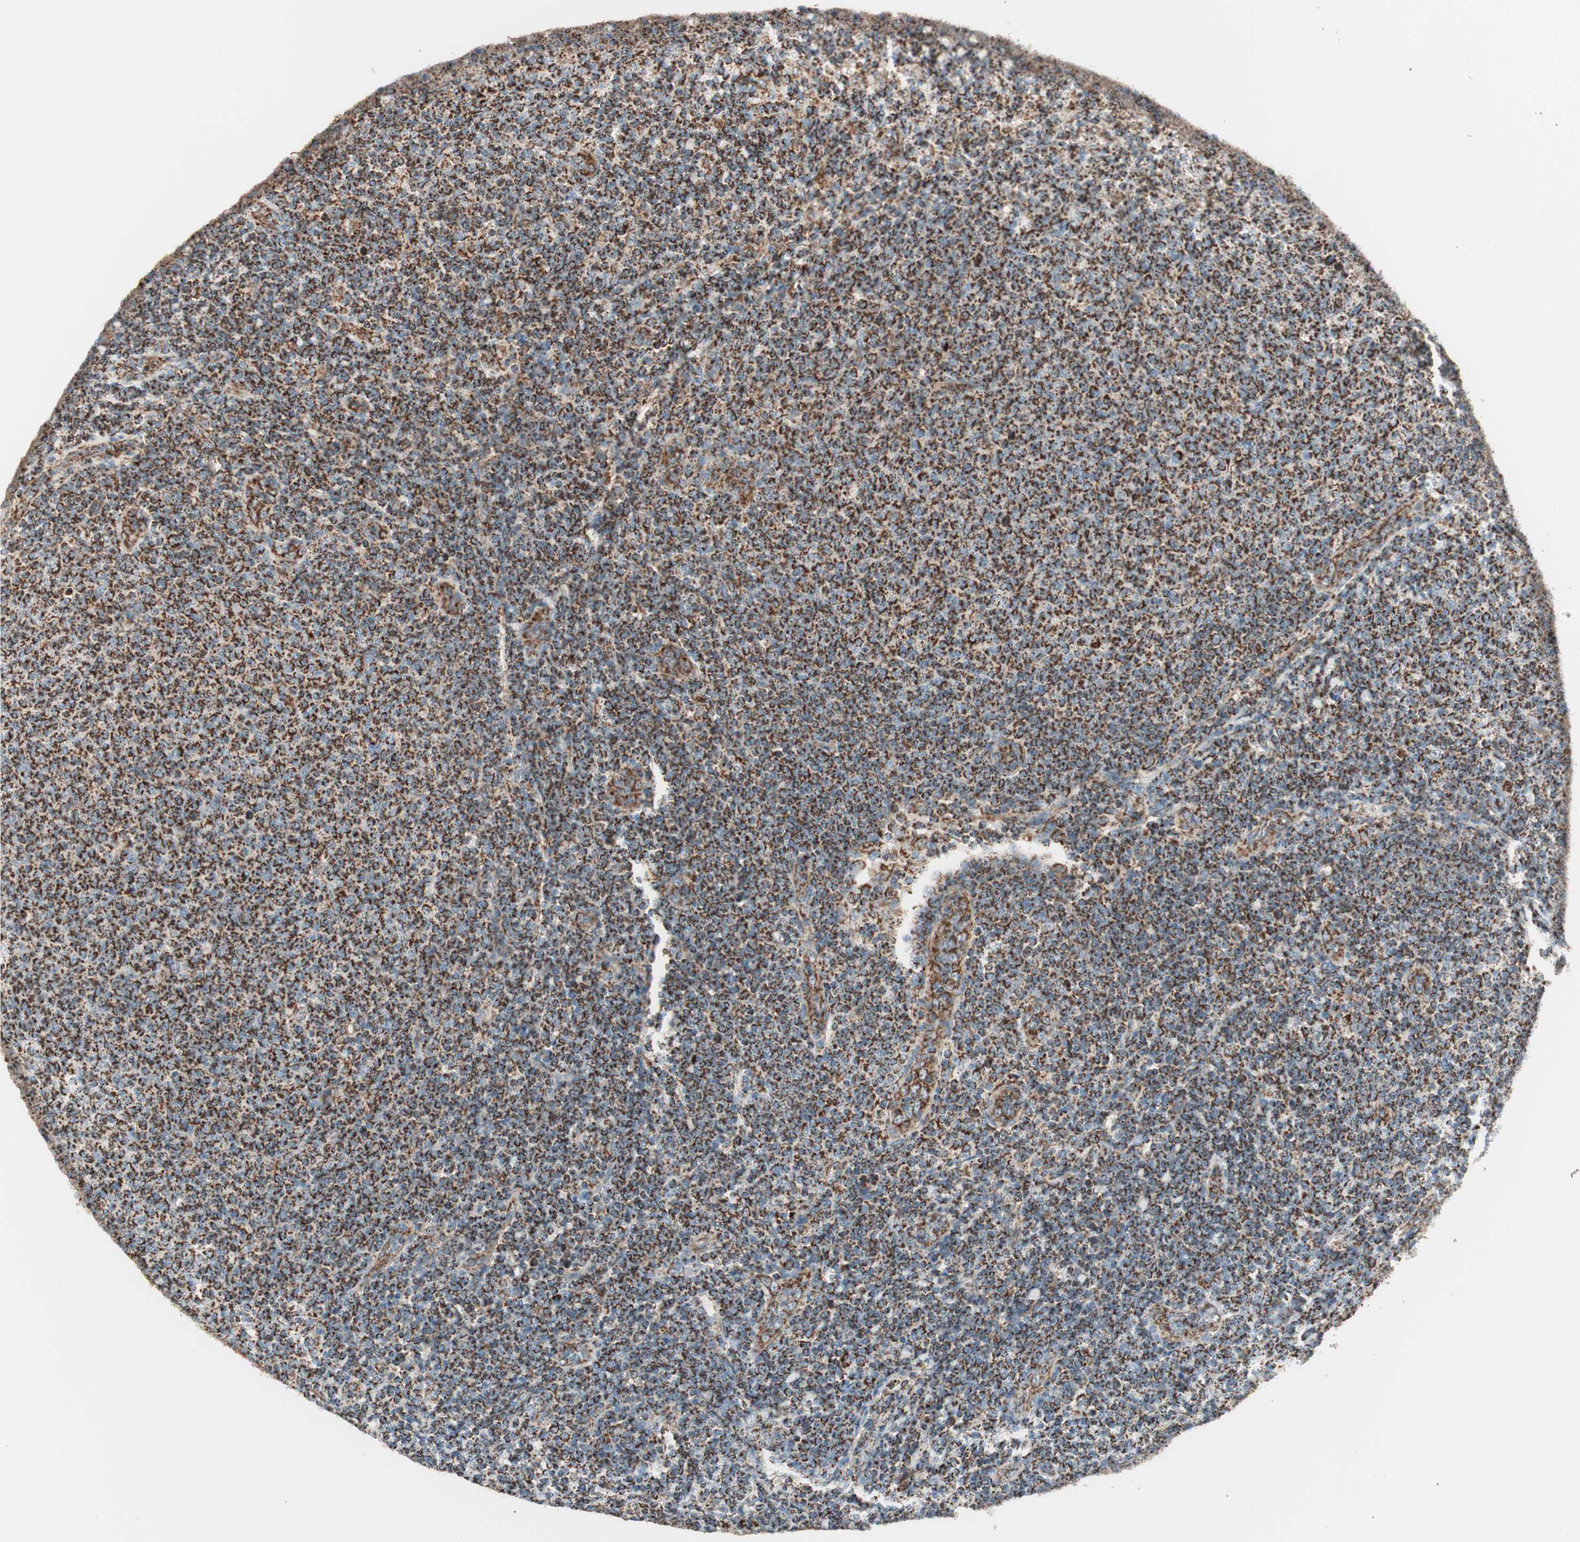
{"staining": {"intensity": "strong", "quantity": ">75%", "location": "cytoplasmic/membranous"}, "tissue": "lymphoma", "cell_type": "Tumor cells", "image_type": "cancer", "snomed": [{"axis": "morphology", "description": "Malignant lymphoma, non-Hodgkin's type, Low grade"}, {"axis": "topography", "description": "Lymph node"}], "caption": "An image of human lymphoma stained for a protein shows strong cytoplasmic/membranous brown staining in tumor cells.", "gene": "TOMM22", "patient": {"sex": "male", "age": 66}}